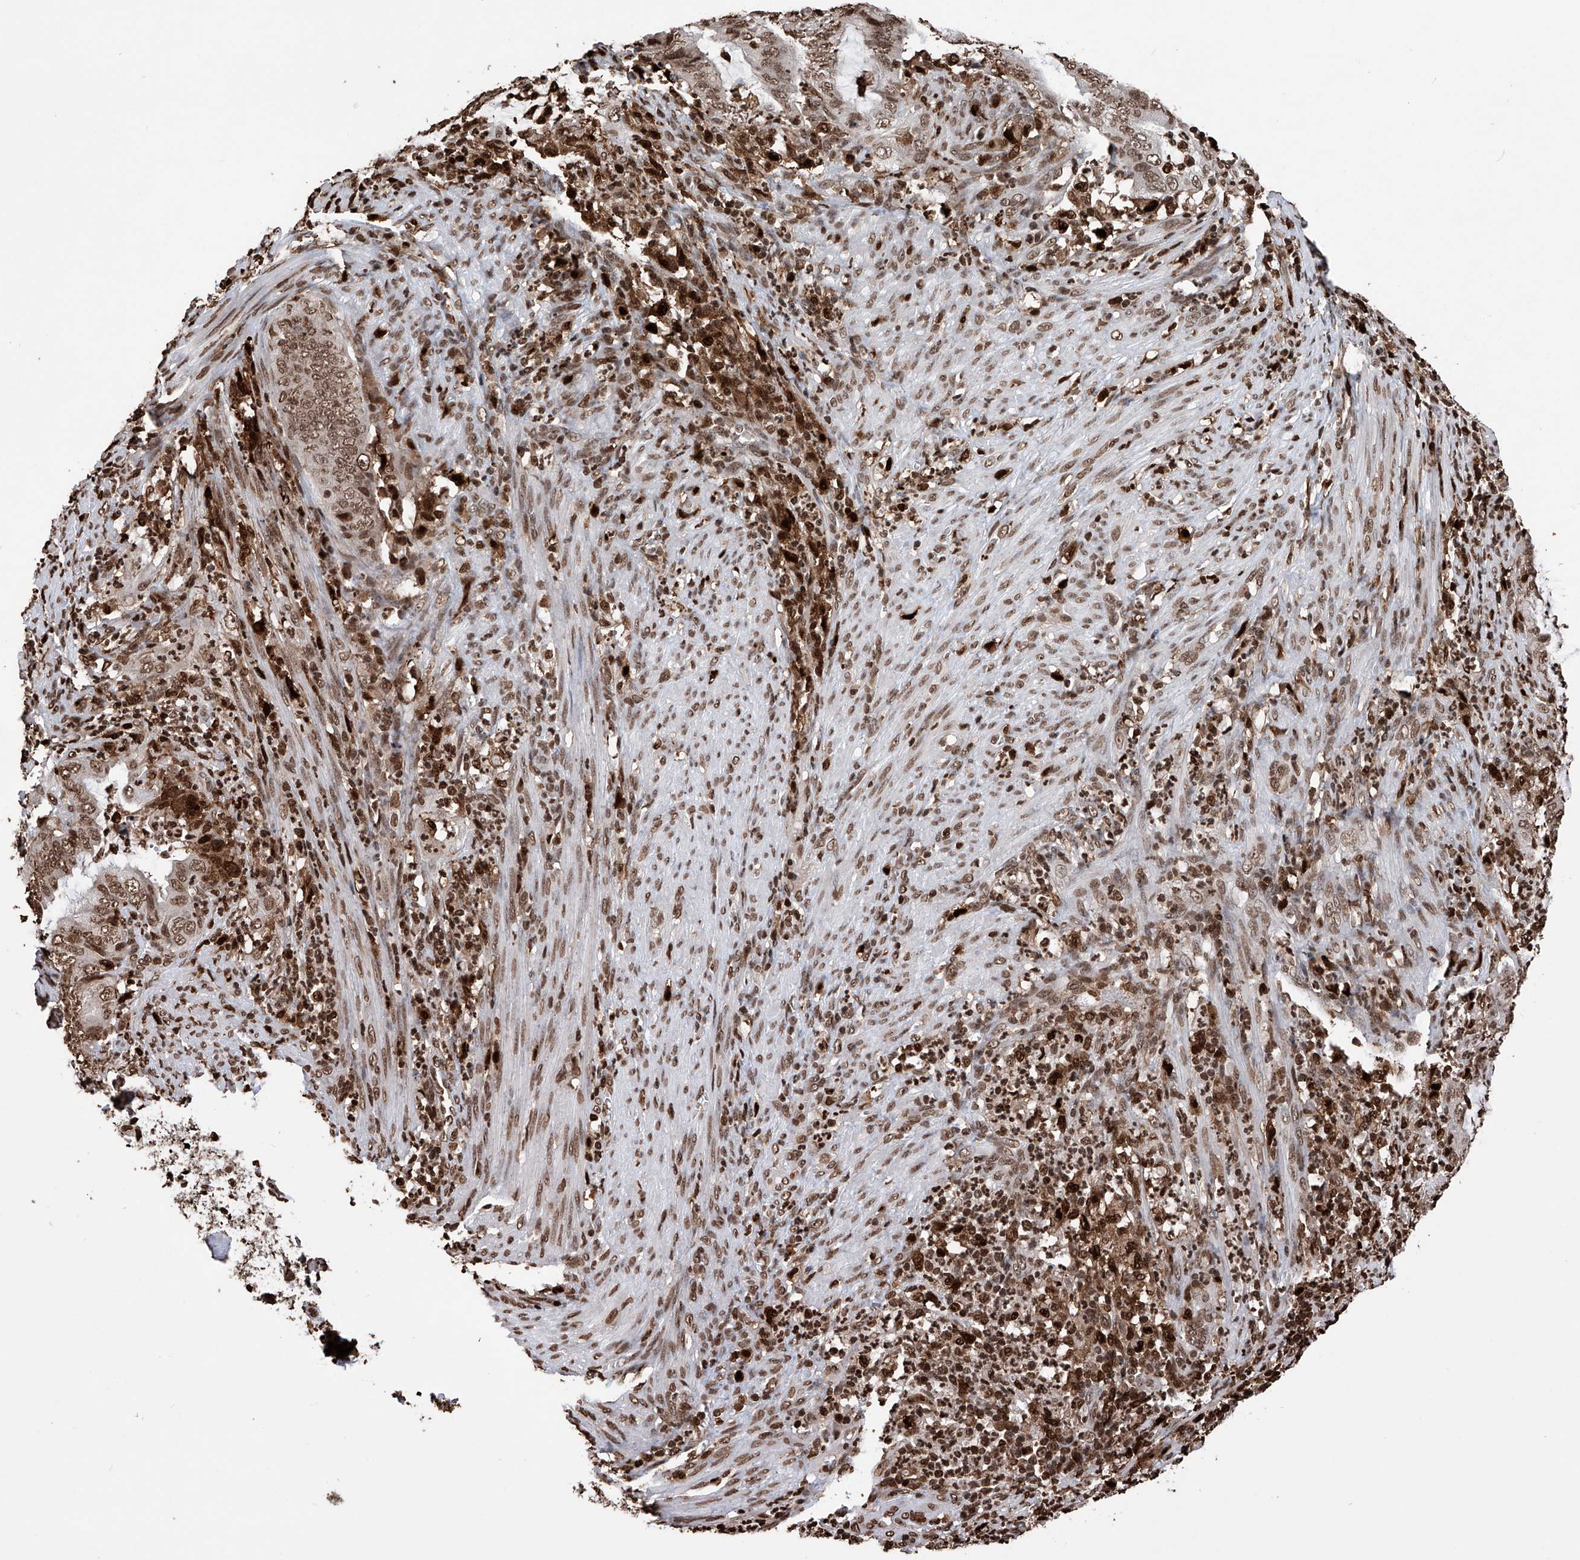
{"staining": {"intensity": "moderate", "quantity": ">75%", "location": "nuclear"}, "tissue": "endometrial cancer", "cell_type": "Tumor cells", "image_type": "cancer", "snomed": [{"axis": "morphology", "description": "Adenocarcinoma, NOS"}, {"axis": "topography", "description": "Endometrium"}], "caption": "This micrograph displays IHC staining of adenocarcinoma (endometrial), with medium moderate nuclear expression in about >75% of tumor cells.", "gene": "CFAP410", "patient": {"sex": "female", "age": 51}}